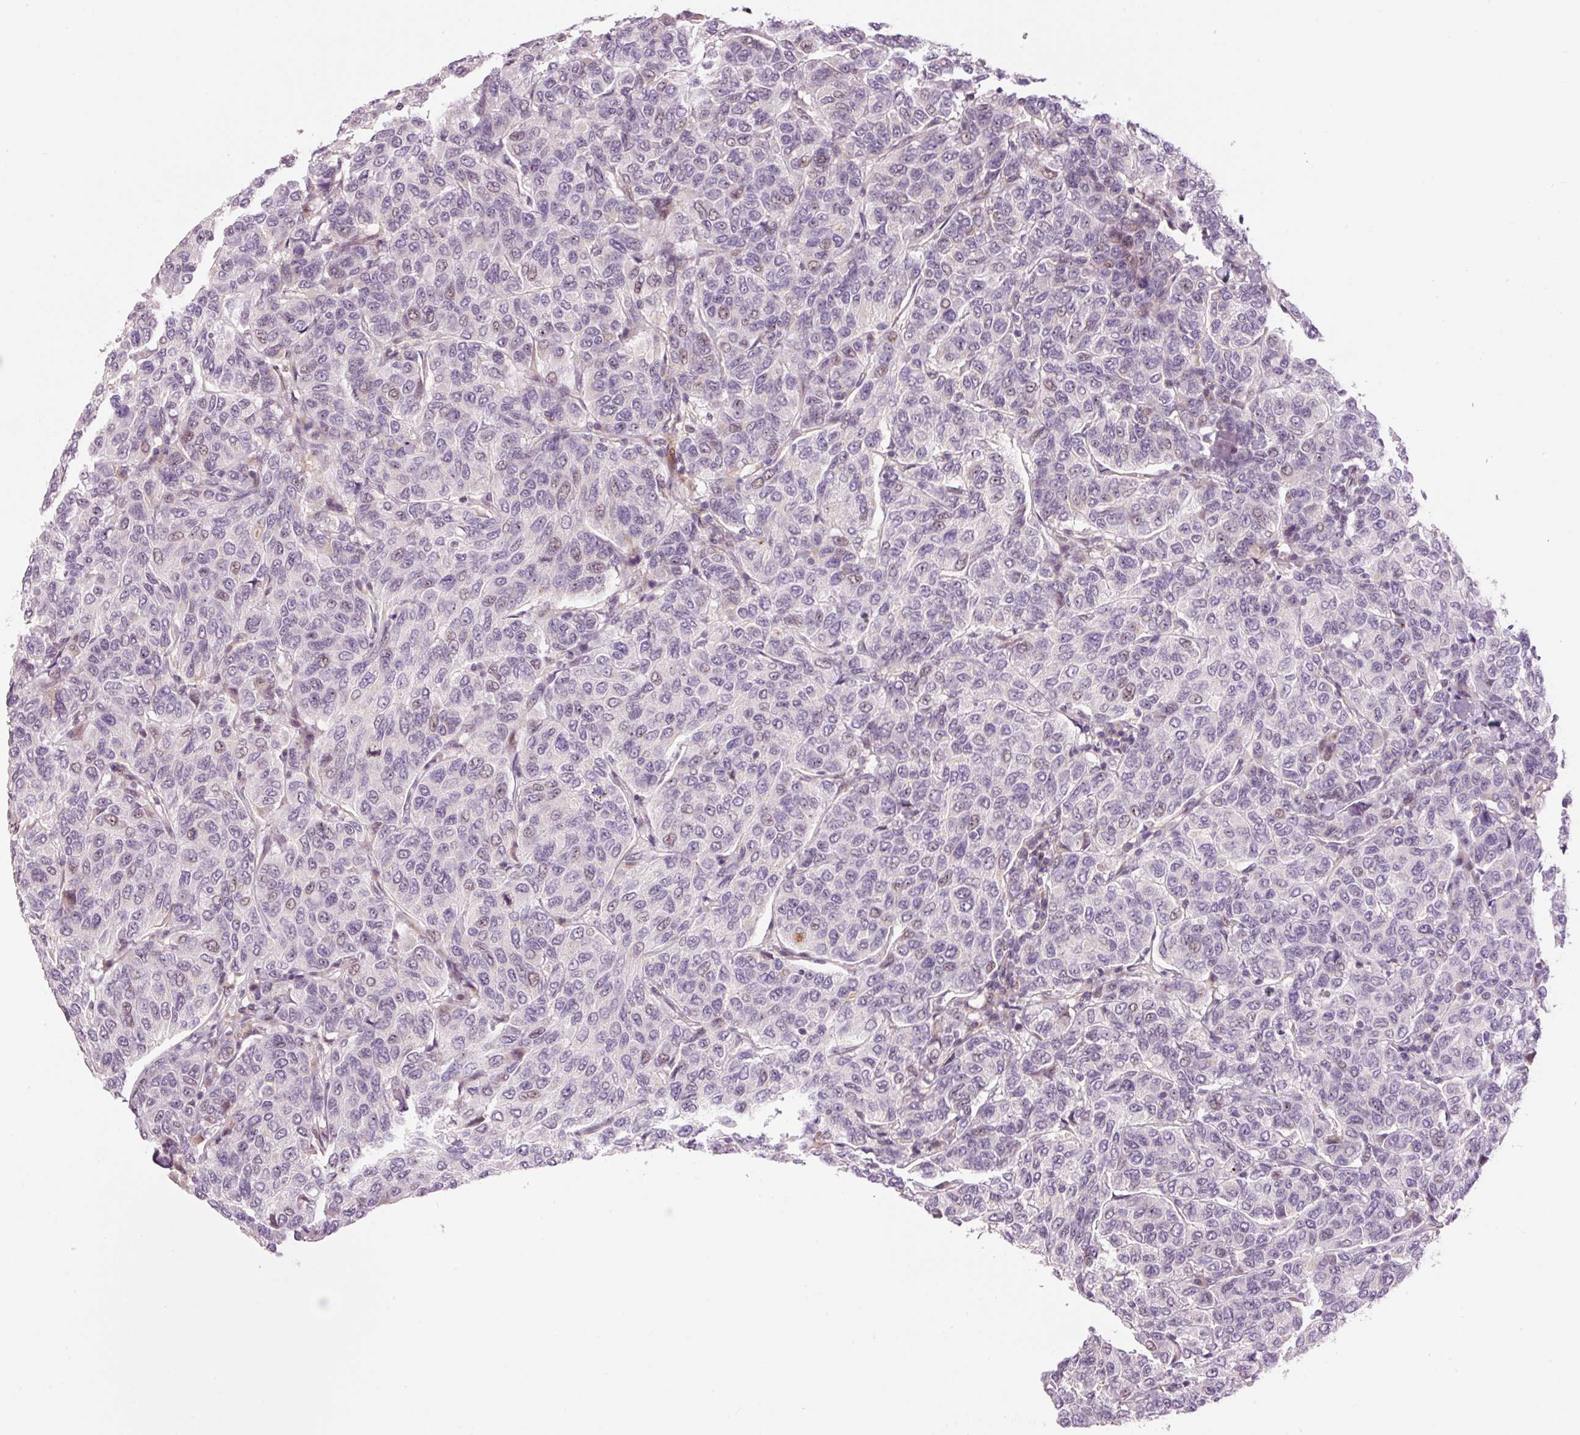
{"staining": {"intensity": "negative", "quantity": "none", "location": "none"}, "tissue": "breast cancer", "cell_type": "Tumor cells", "image_type": "cancer", "snomed": [{"axis": "morphology", "description": "Duct carcinoma"}, {"axis": "topography", "description": "Breast"}], "caption": "IHC of human infiltrating ductal carcinoma (breast) reveals no expression in tumor cells.", "gene": "HNF1A", "patient": {"sex": "female", "age": 55}}